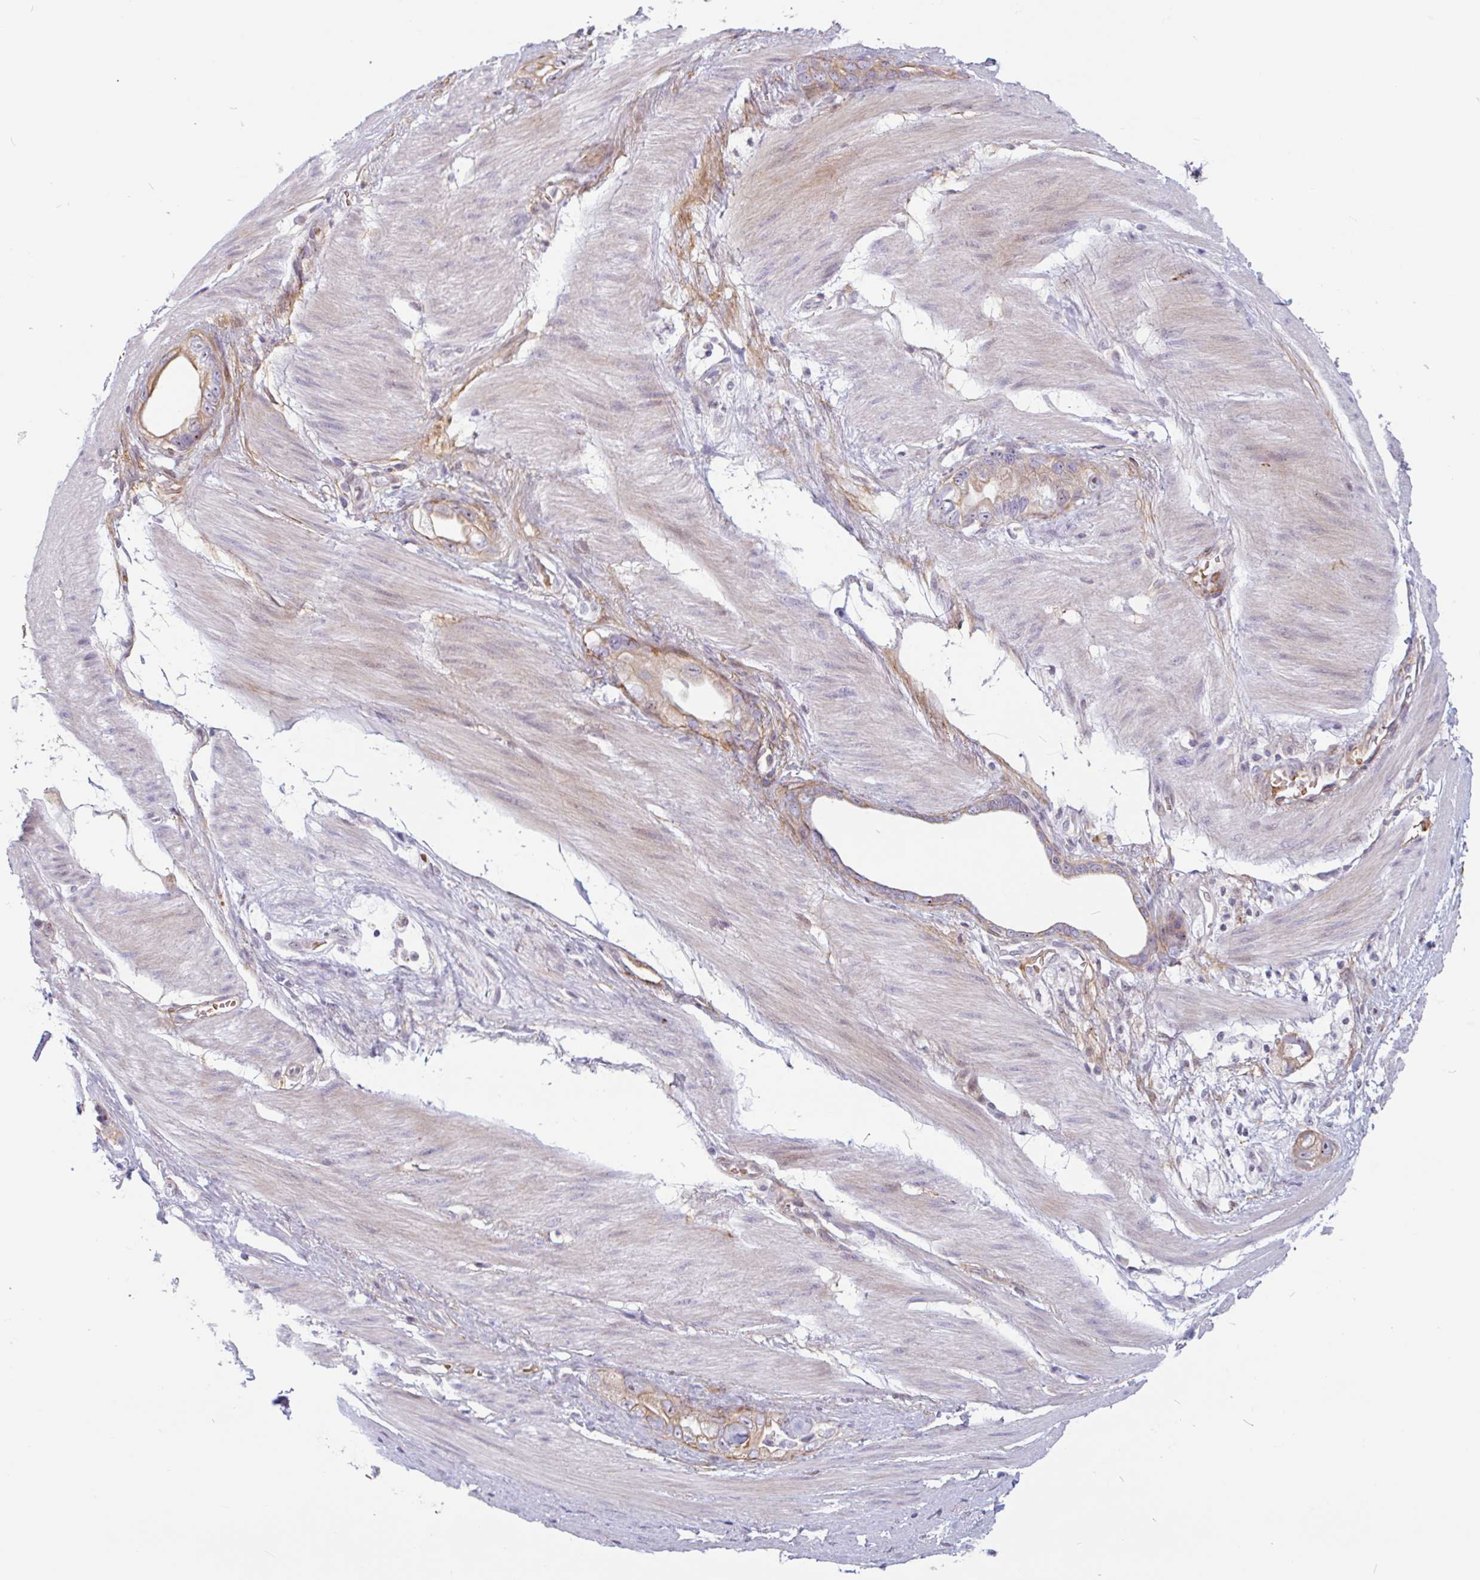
{"staining": {"intensity": "weak", "quantity": "25%-75%", "location": "cytoplasmic/membranous"}, "tissue": "stomach cancer", "cell_type": "Tumor cells", "image_type": "cancer", "snomed": [{"axis": "morphology", "description": "Adenocarcinoma, NOS"}, {"axis": "topography", "description": "Stomach"}], "caption": "Protein analysis of stomach cancer tissue displays weak cytoplasmic/membranous positivity in about 25%-75% of tumor cells.", "gene": "TMEM119", "patient": {"sex": "male", "age": 55}}